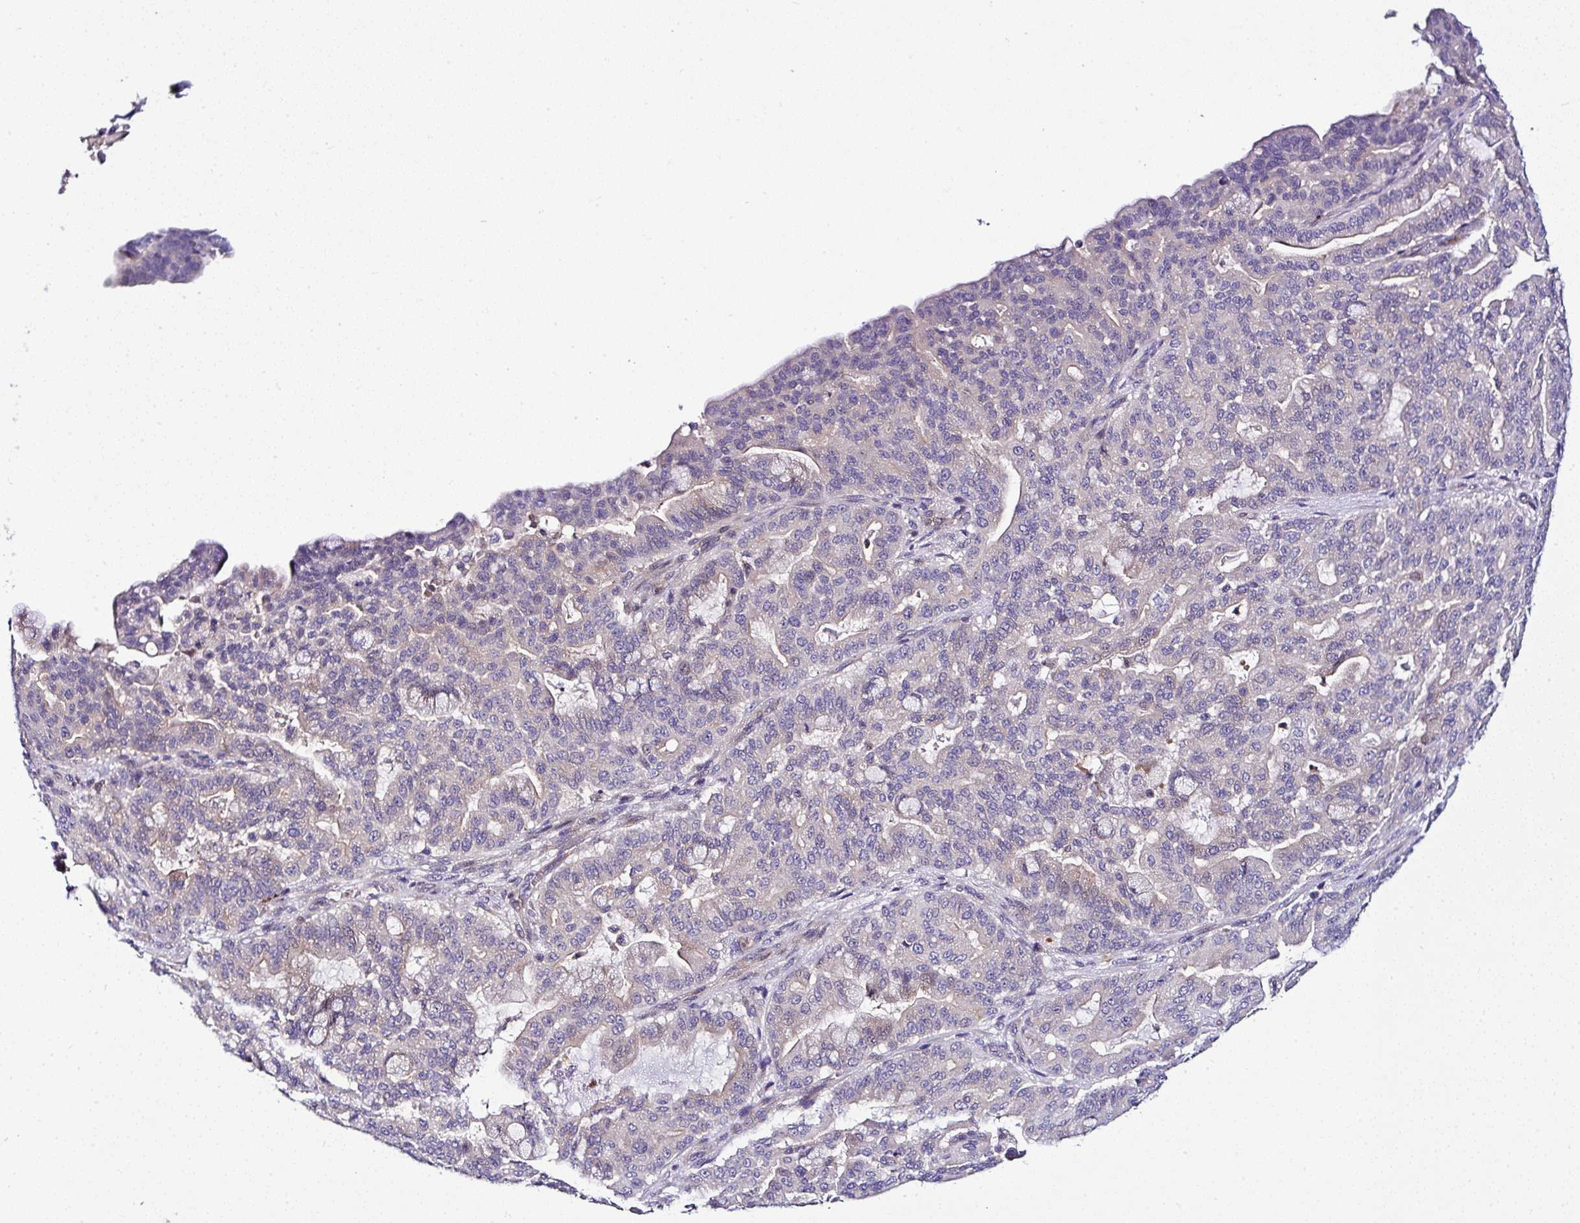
{"staining": {"intensity": "weak", "quantity": "<25%", "location": "cytoplasmic/membranous"}, "tissue": "pancreatic cancer", "cell_type": "Tumor cells", "image_type": "cancer", "snomed": [{"axis": "morphology", "description": "Adenocarcinoma, NOS"}, {"axis": "topography", "description": "Pancreas"}], "caption": "The histopathology image exhibits no significant expression in tumor cells of pancreatic cancer.", "gene": "DEPDC5", "patient": {"sex": "male", "age": 63}}